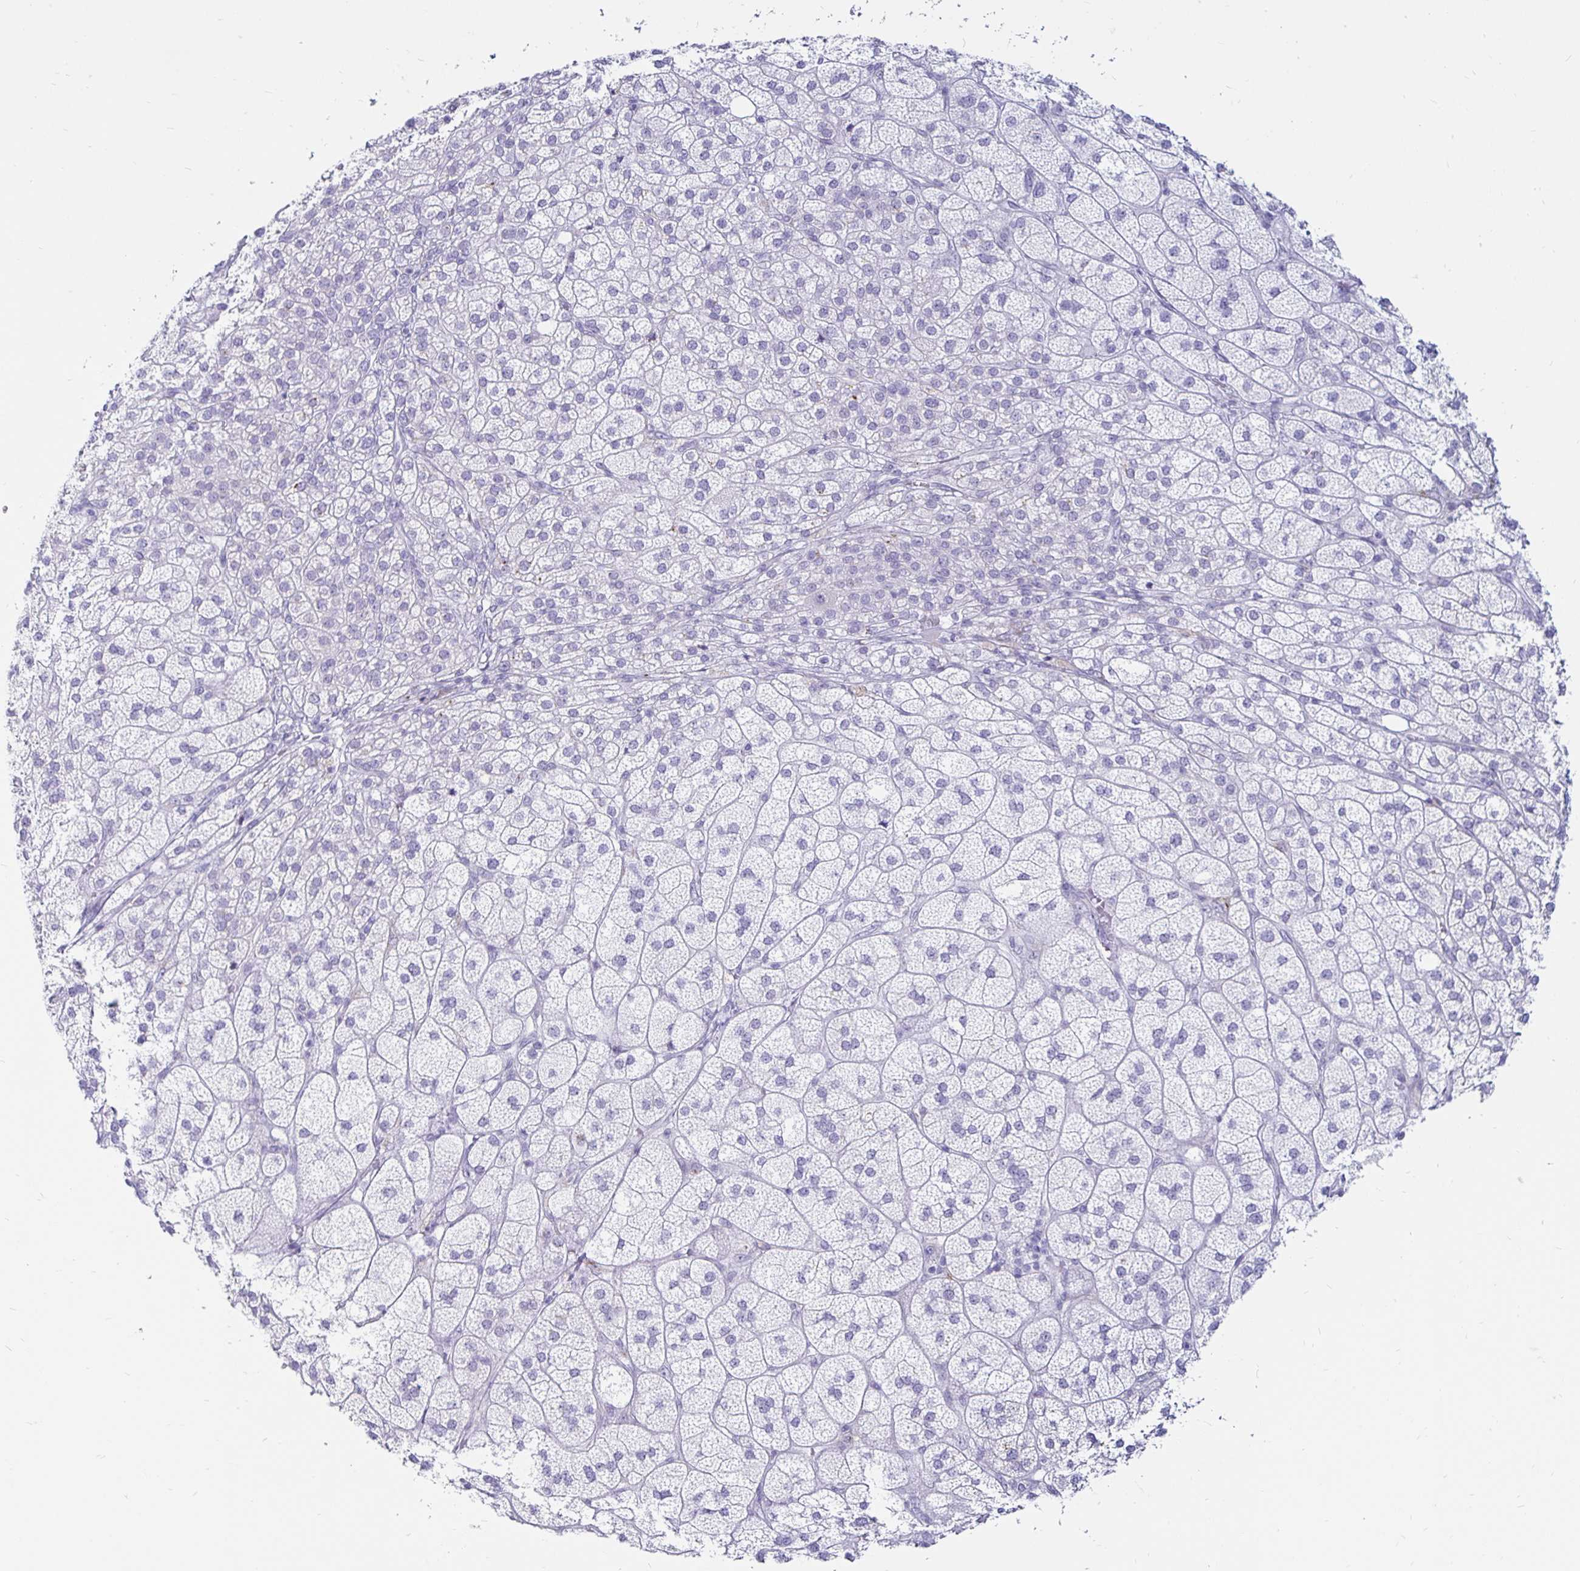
{"staining": {"intensity": "negative", "quantity": "none", "location": "none"}, "tissue": "adrenal gland", "cell_type": "Glandular cells", "image_type": "normal", "snomed": [{"axis": "morphology", "description": "Normal tissue, NOS"}, {"axis": "topography", "description": "Adrenal gland"}], "caption": "Glandular cells show no significant staining in normal adrenal gland. Nuclei are stained in blue.", "gene": "TIMP1", "patient": {"sex": "female", "age": 60}}